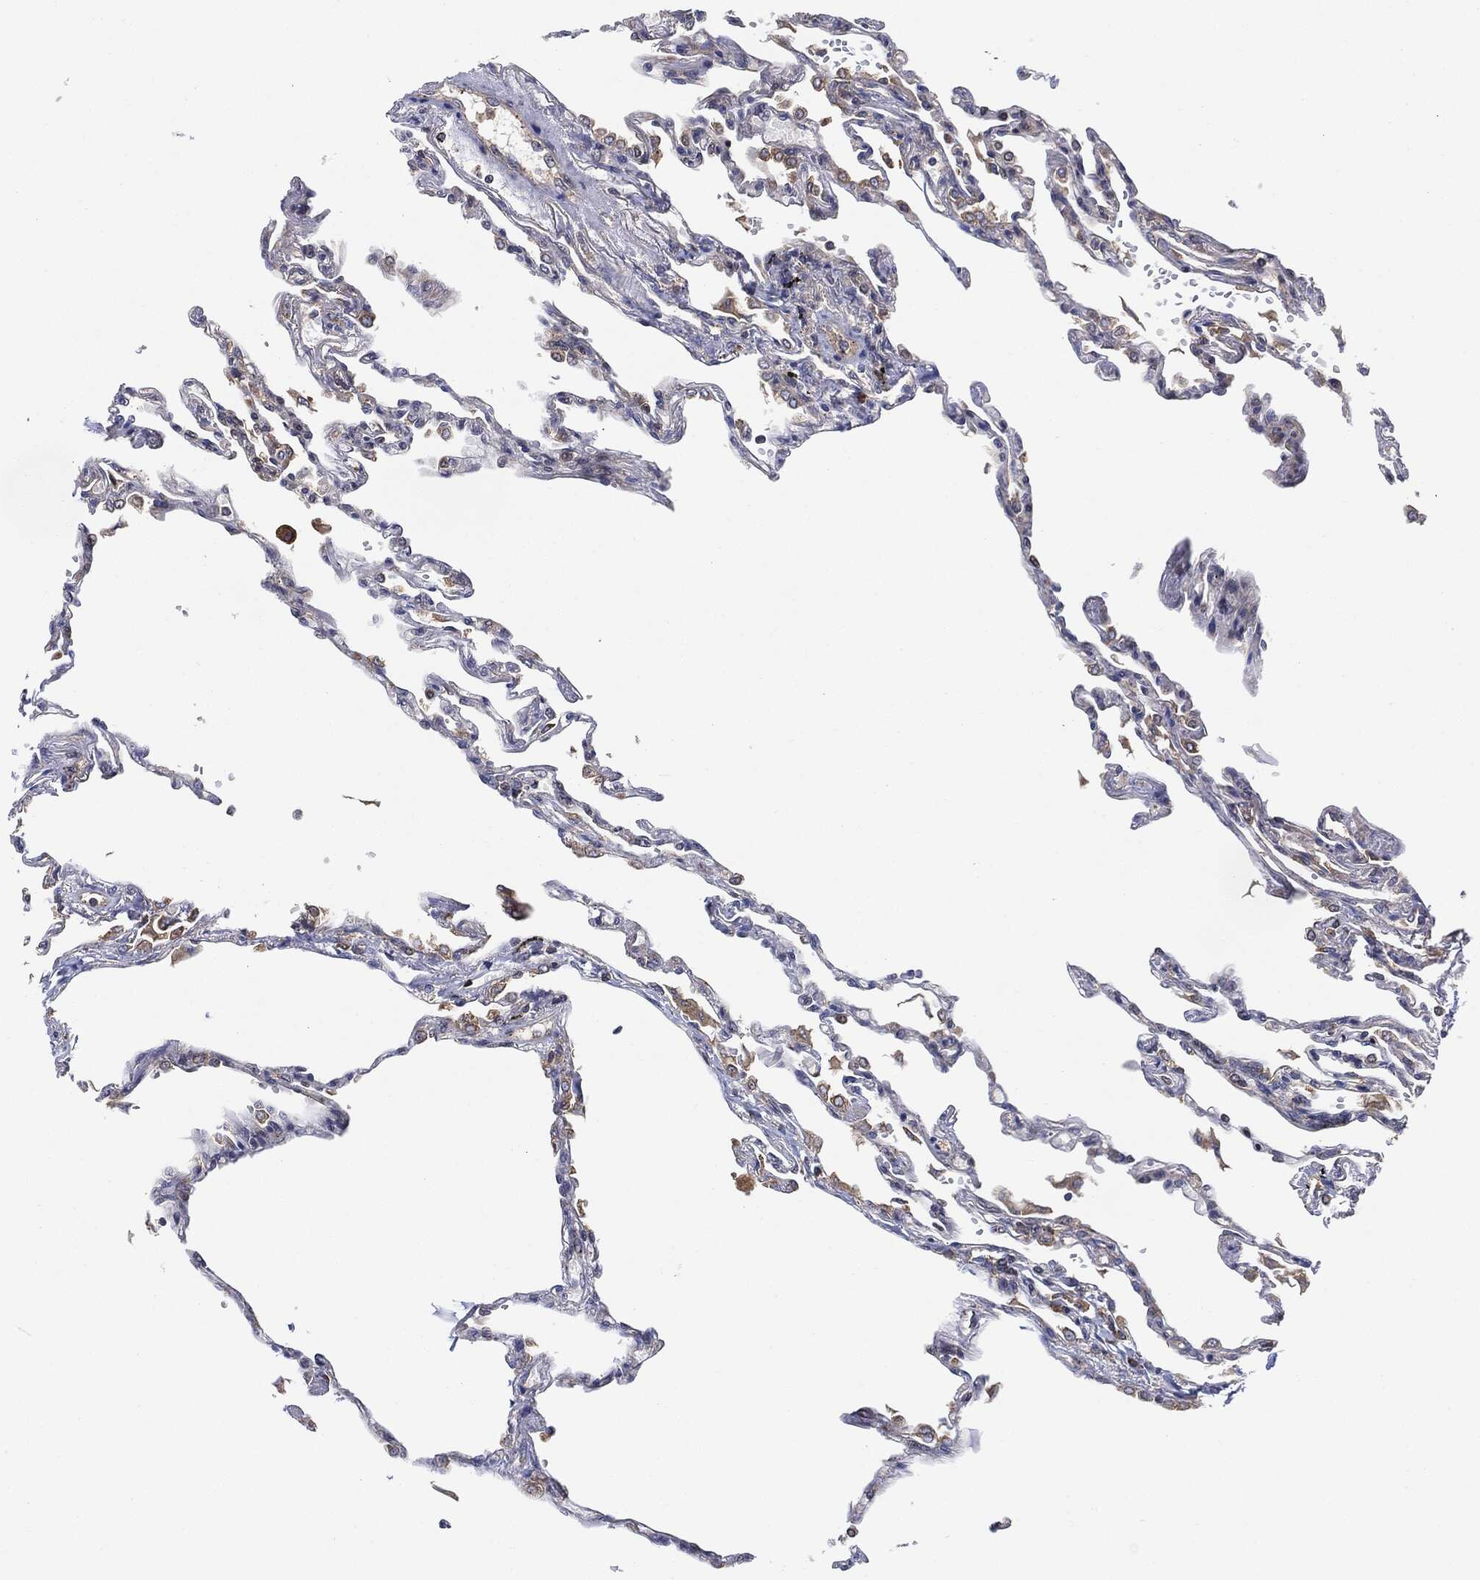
{"staining": {"intensity": "weak", "quantity": "<25%", "location": "cytoplasmic/membranous"}, "tissue": "lung", "cell_type": "Alveolar cells", "image_type": "normal", "snomed": [{"axis": "morphology", "description": "Normal tissue, NOS"}, {"axis": "topography", "description": "Lung"}], "caption": "Histopathology image shows no significant protein staining in alveolar cells of normal lung.", "gene": "EIF2S2", "patient": {"sex": "male", "age": 78}}